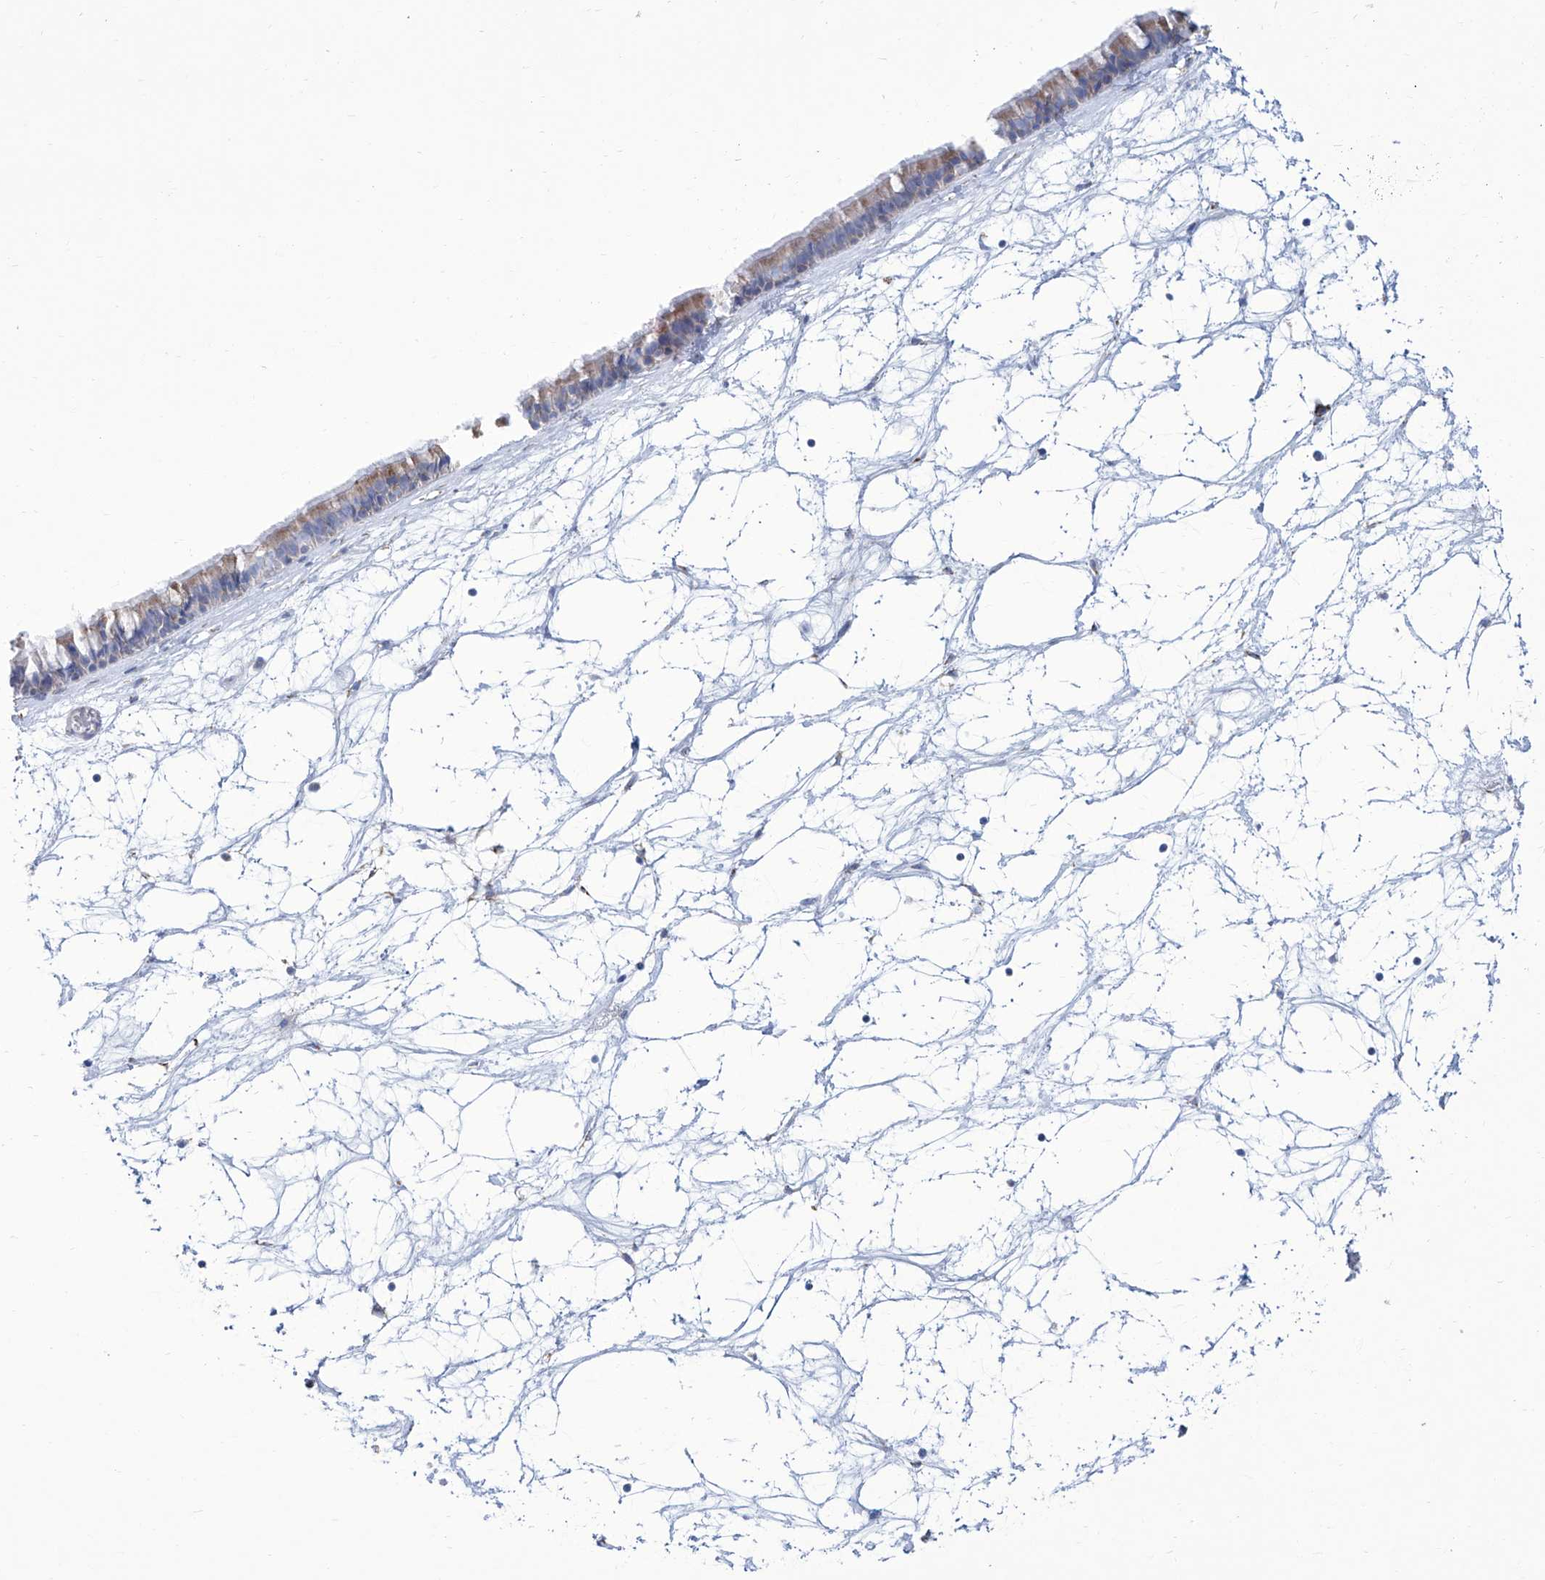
{"staining": {"intensity": "weak", "quantity": "25%-75%", "location": "cytoplasmic/membranous"}, "tissue": "nasopharynx", "cell_type": "Respiratory epithelial cells", "image_type": "normal", "snomed": [{"axis": "morphology", "description": "Normal tissue, NOS"}, {"axis": "topography", "description": "Nasopharynx"}], "caption": "Immunohistochemical staining of normal human nasopharynx shows 25%-75% levels of weak cytoplasmic/membranous protein expression in about 25%-75% of respiratory epithelial cells.", "gene": "ALDH6A1", "patient": {"sex": "male", "age": 64}}